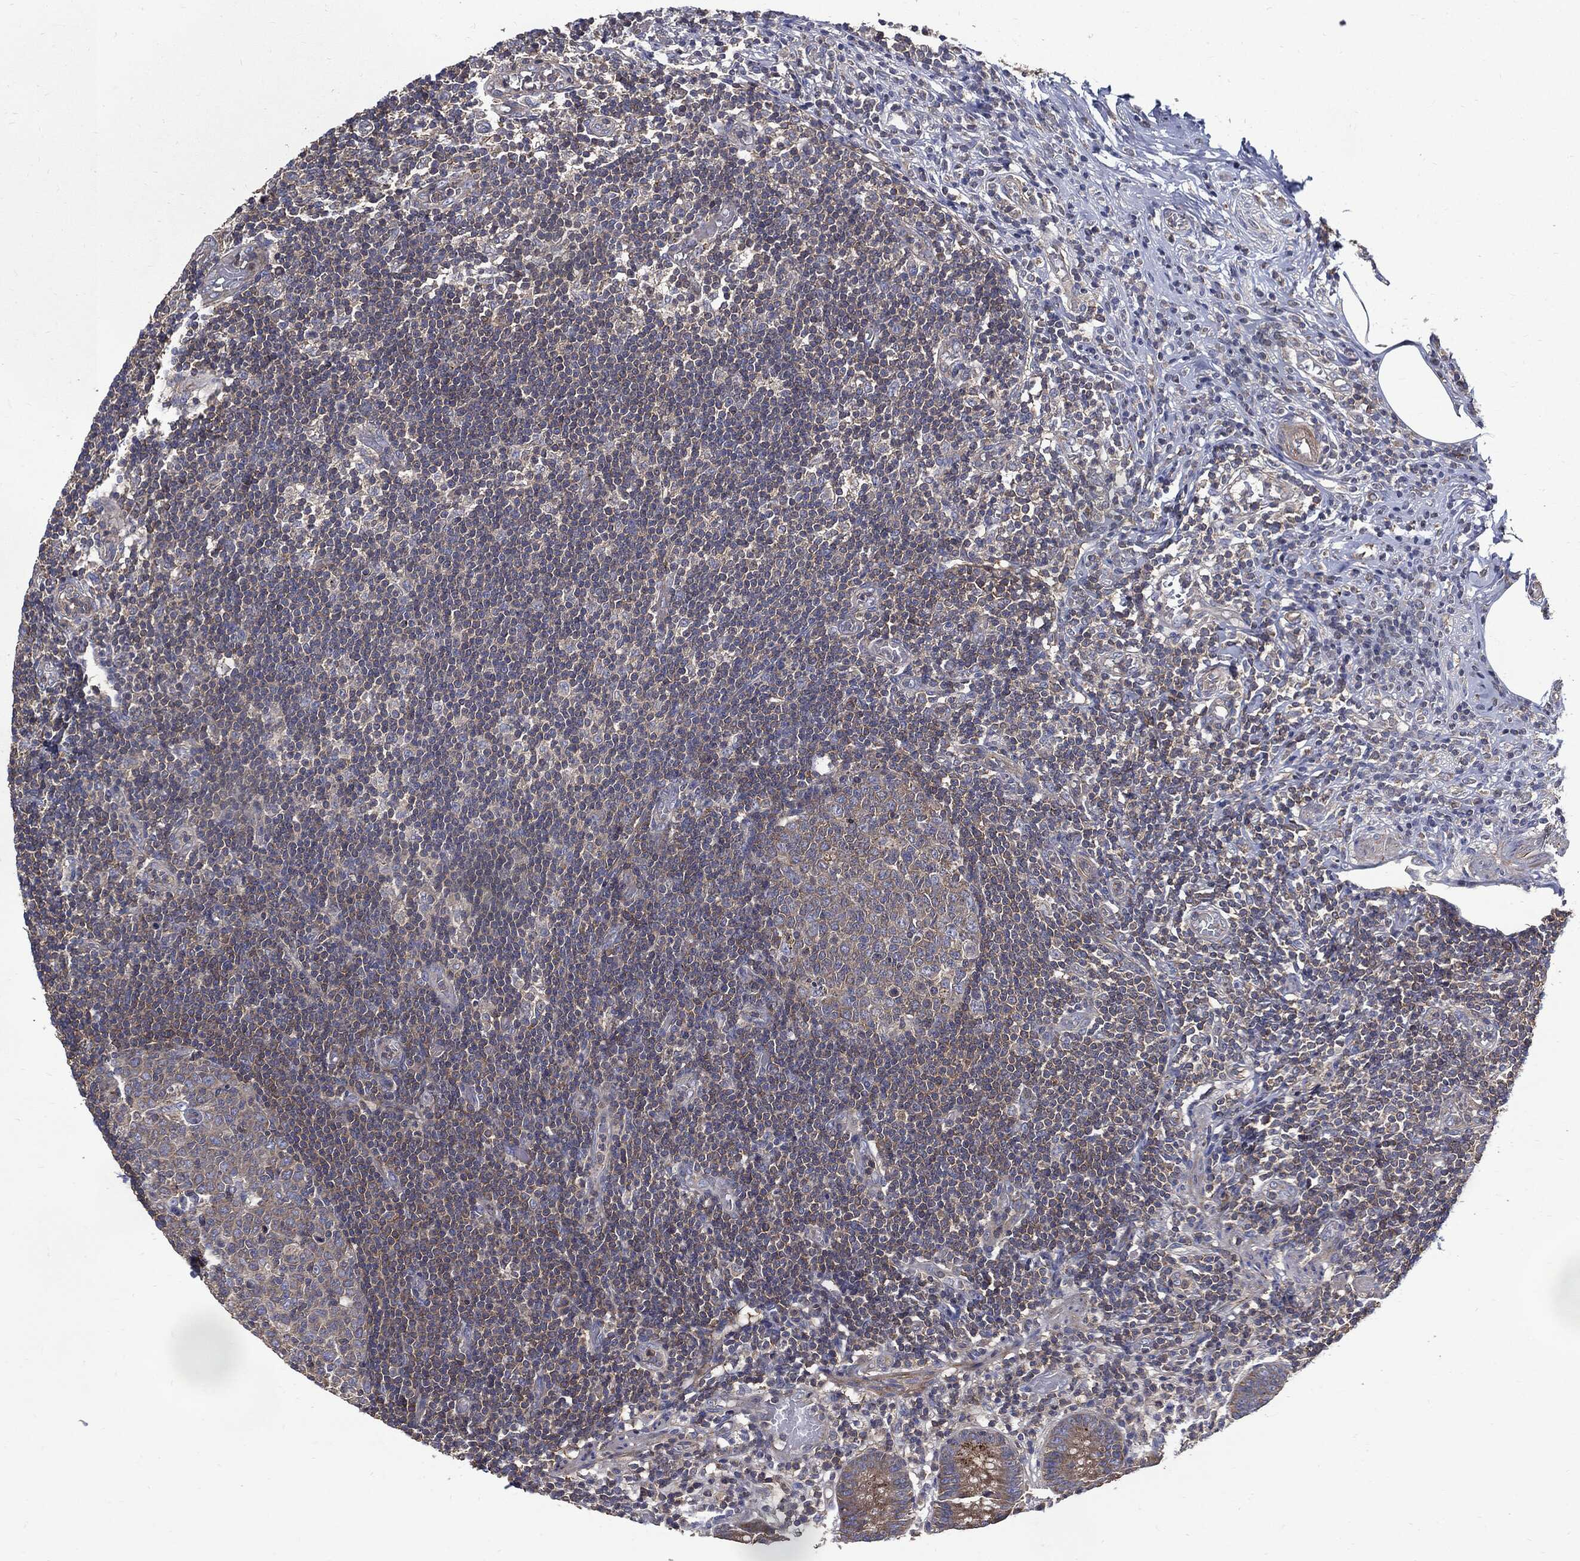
{"staining": {"intensity": "moderate", "quantity": "25%-75%", "location": "cytoplasmic/membranous"}, "tissue": "appendix", "cell_type": "Glandular cells", "image_type": "normal", "snomed": [{"axis": "morphology", "description": "Normal tissue, NOS"}, {"axis": "topography", "description": "Appendix"}], "caption": "This histopathology image displays immunohistochemistry (IHC) staining of unremarkable human appendix, with medium moderate cytoplasmic/membranous staining in about 25%-75% of glandular cells.", "gene": "PDCD6IP", "patient": {"sex": "female", "age": 40}}